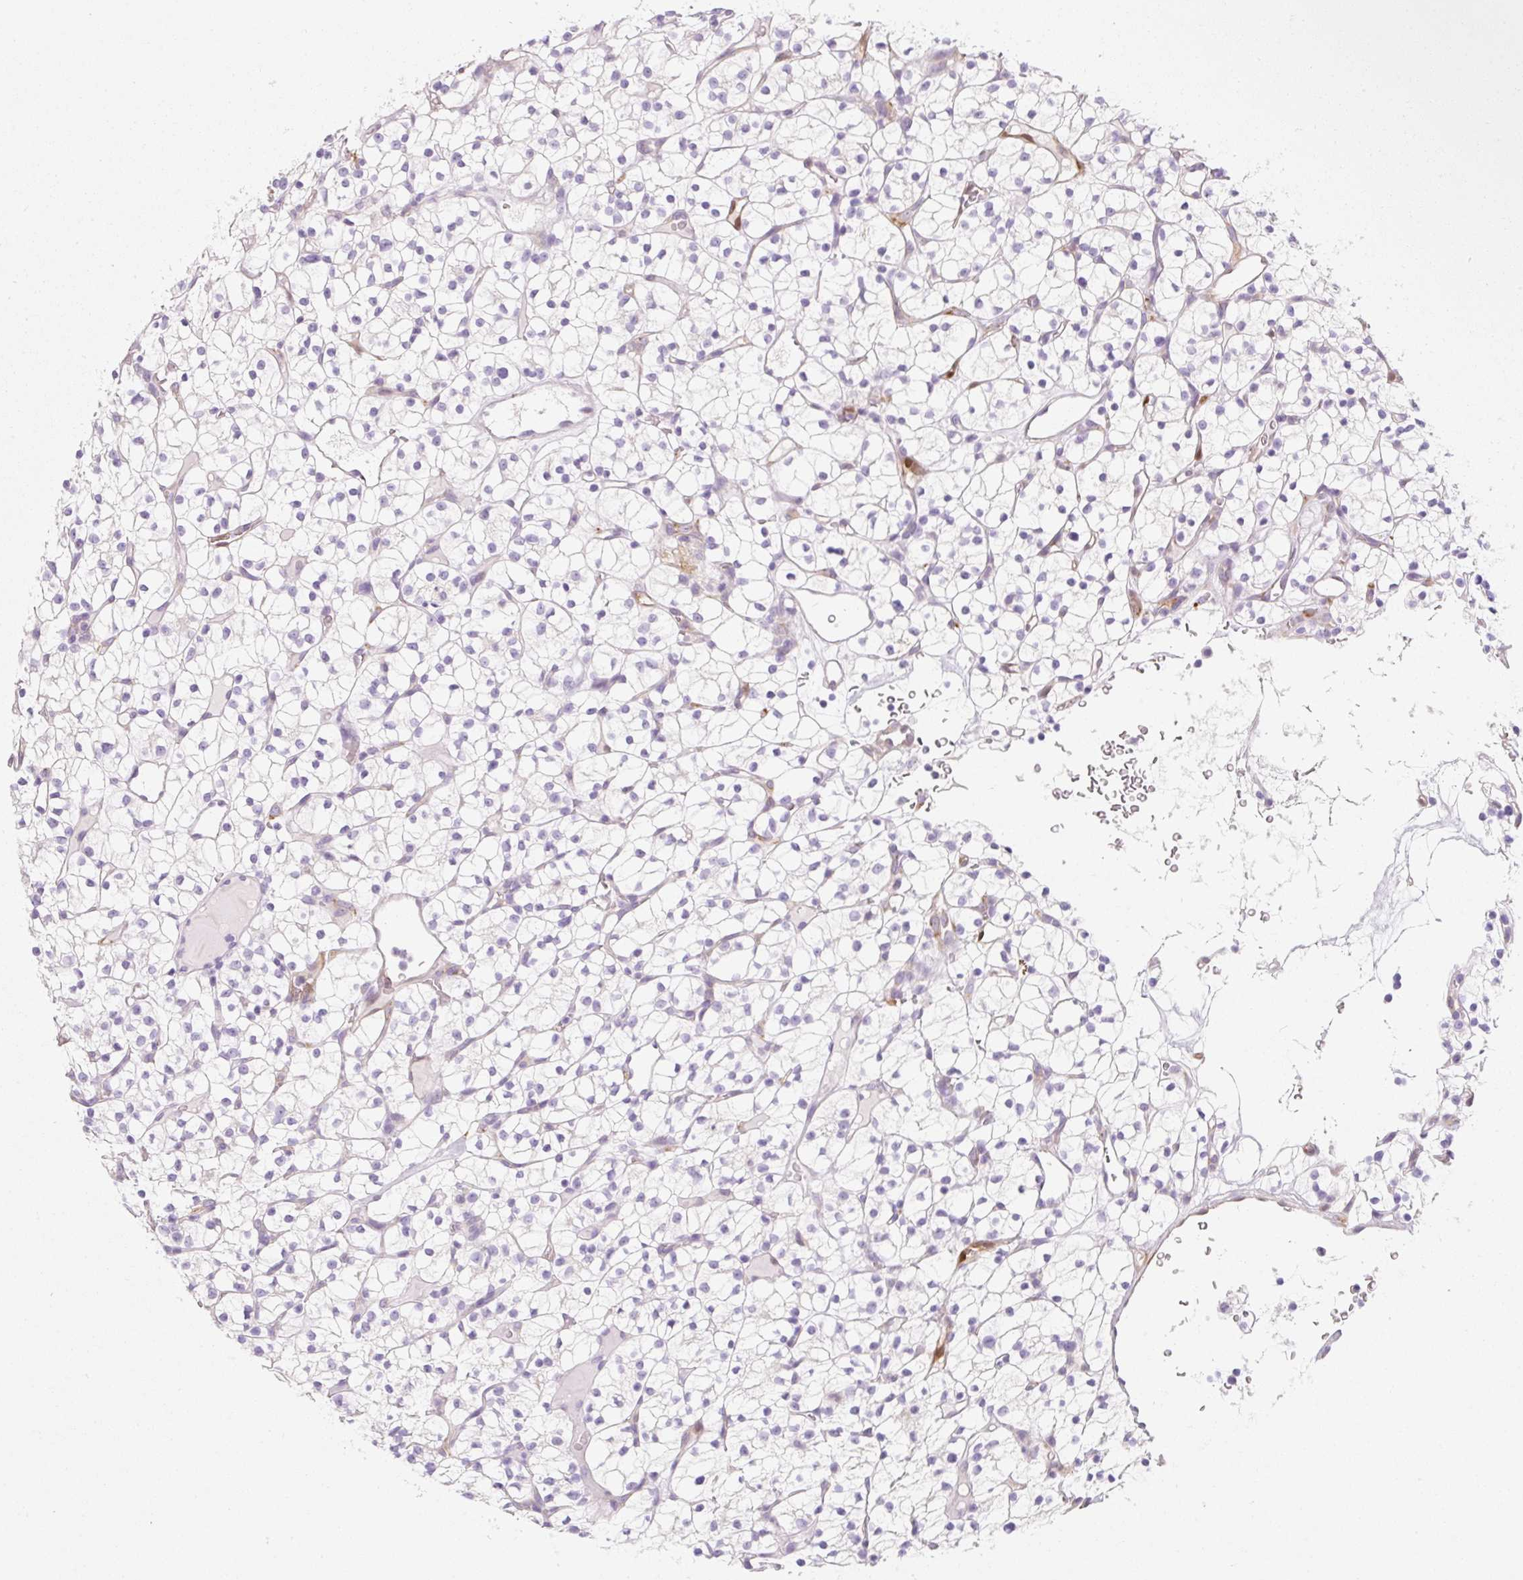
{"staining": {"intensity": "negative", "quantity": "none", "location": "none"}, "tissue": "renal cancer", "cell_type": "Tumor cells", "image_type": "cancer", "snomed": [{"axis": "morphology", "description": "Adenocarcinoma, NOS"}, {"axis": "topography", "description": "Kidney"}], "caption": "The micrograph shows no significant positivity in tumor cells of renal cancer. Nuclei are stained in blue.", "gene": "FABP5", "patient": {"sex": "female", "age": 64}}